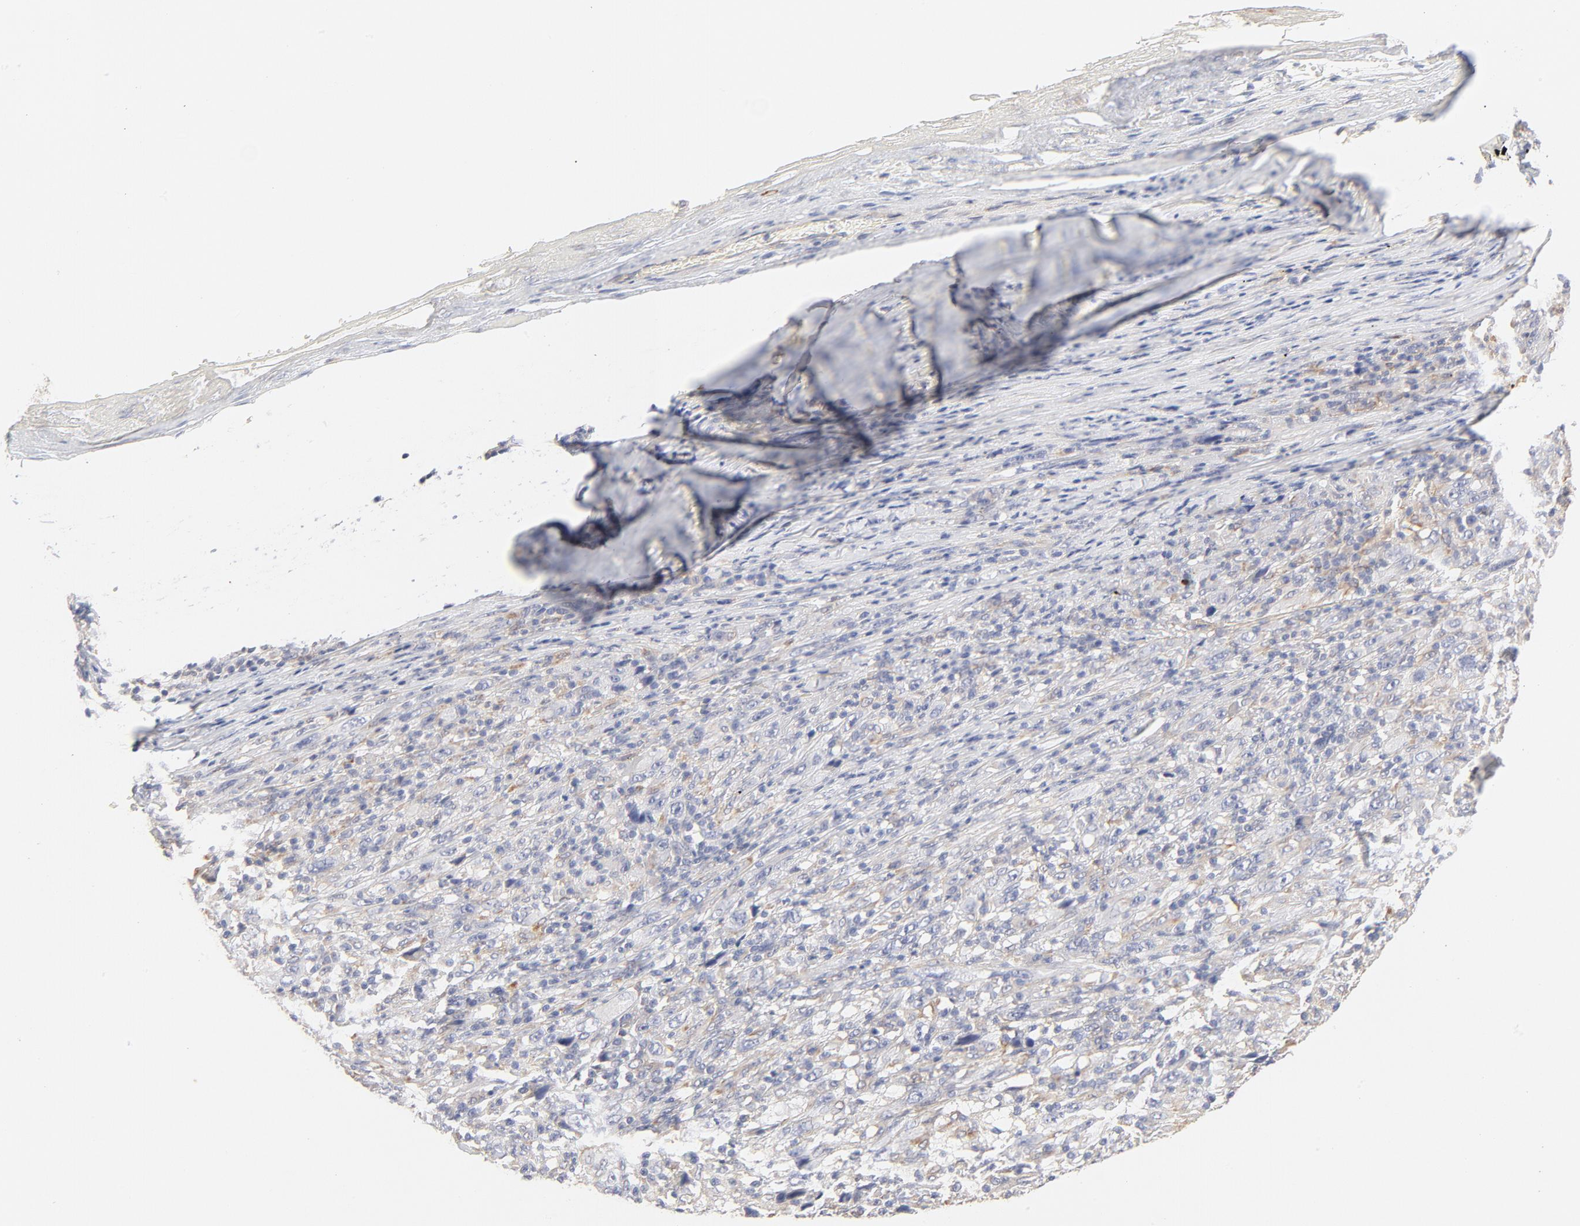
{"staining": {"intensity": "negative", "quantity": "none", "location": "none"}, "tissue": "melanoma", "cell_type": "Tumor cells", "image_type": "cancer", "snomed": [{"axis": "morphology", "description": "Malignant melanoma, Metastatic site"}, {"axis": "topography", "description": "Skin"}], "caption": "IHC of melanoma exhibits no staining in tumor cells.", "gene": "MTERF2", "patient": {"sex": "female", "age": 56}}